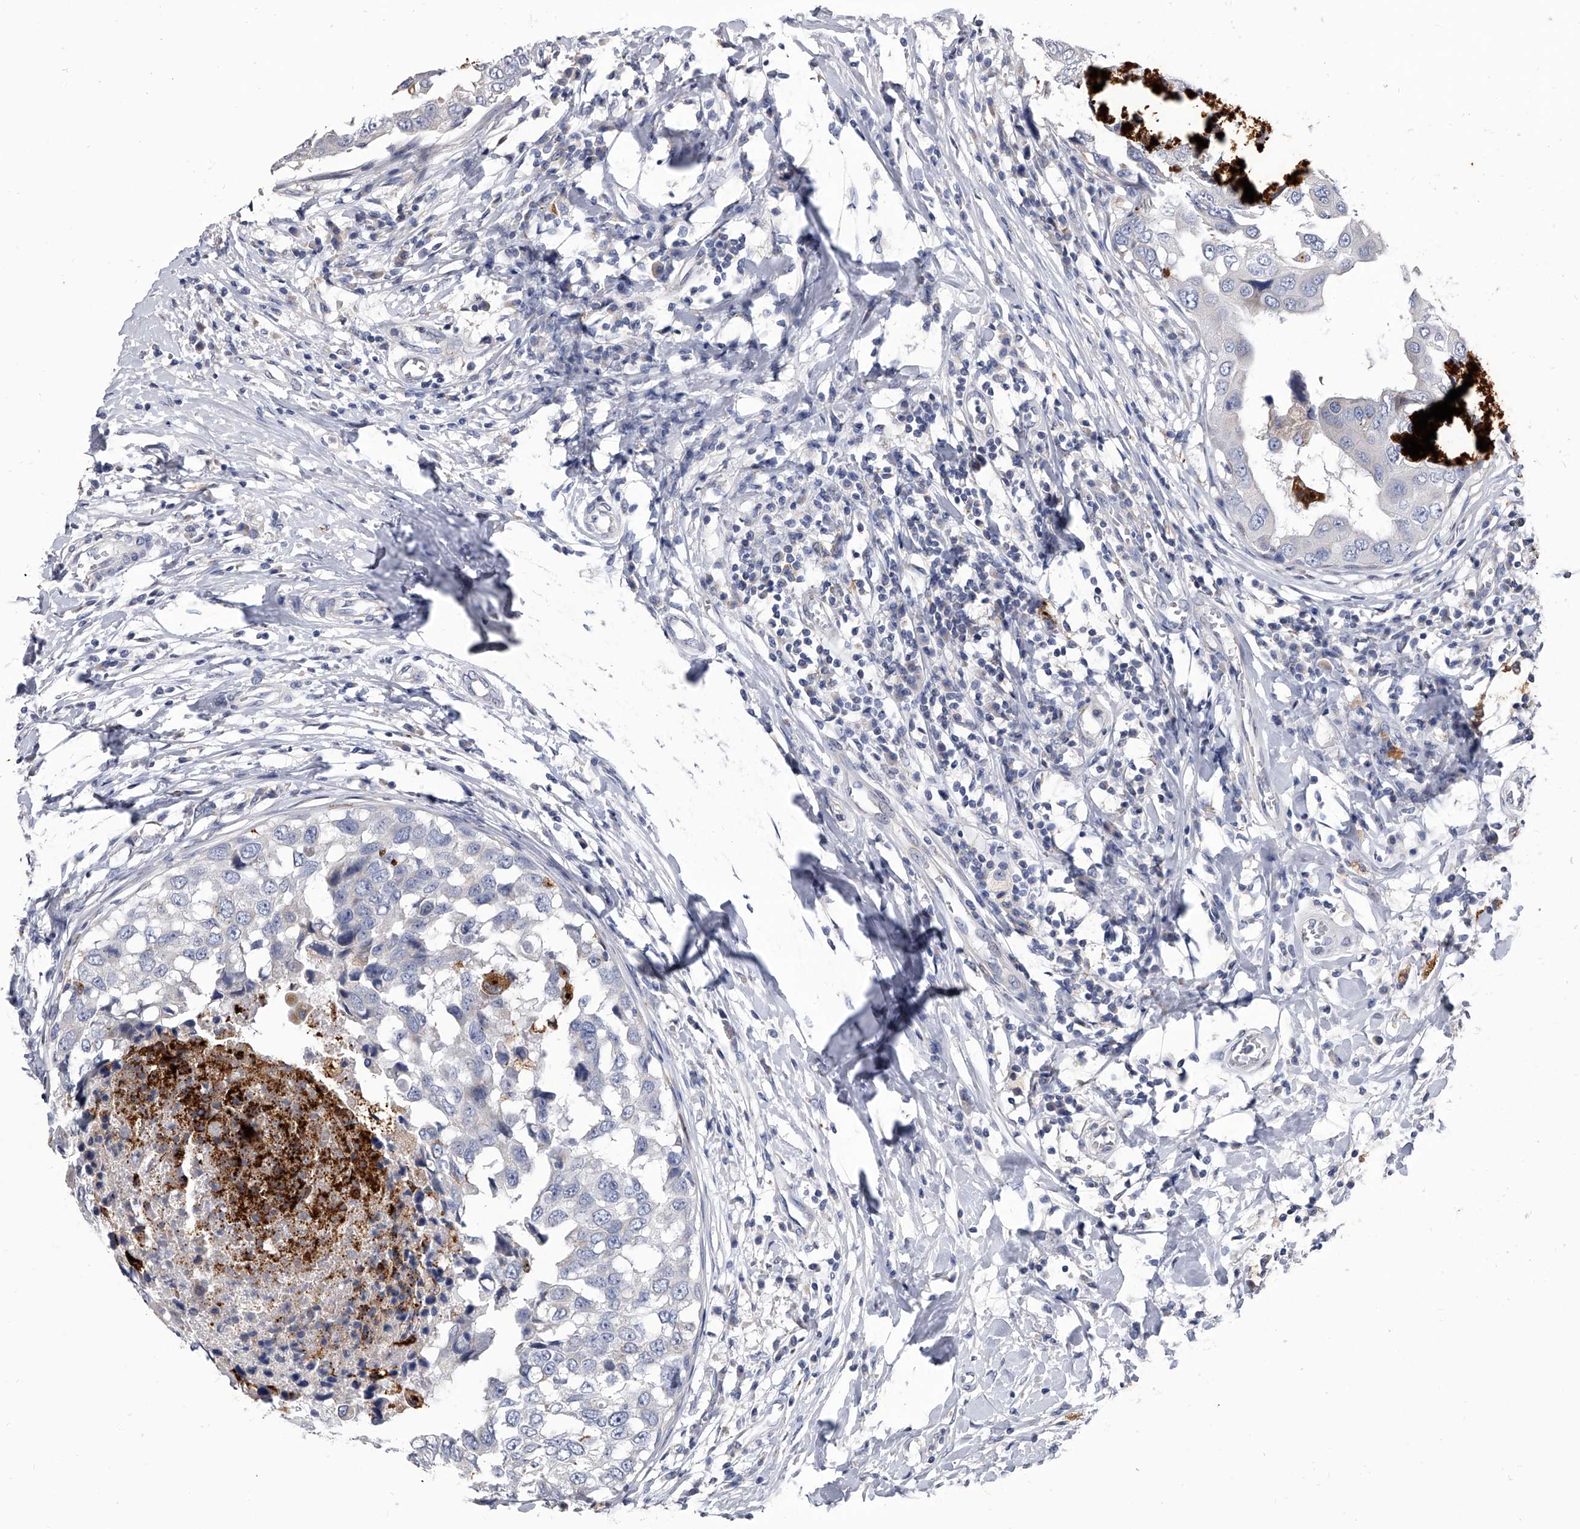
{"staining": {"intensity": "negative", "quantity": "none", "location": "none"}, "tissue": "breast cancer", "cell_type": "Tumor cells", "image_type": "cancer", "snomed": [{"axis": "morphology", "description": "Duct carcinoma"}, {"axis": "topography", "description": "Breast"}], "caption": "A high-resolution micrograph shows IHC staining of invasive ductal carcinoma (breast), which reveals no significant staining in tumor cells. Nuclei are stained in blue.", "gene": "SPP1", "patient": {"sex": "female", "age": 27}}